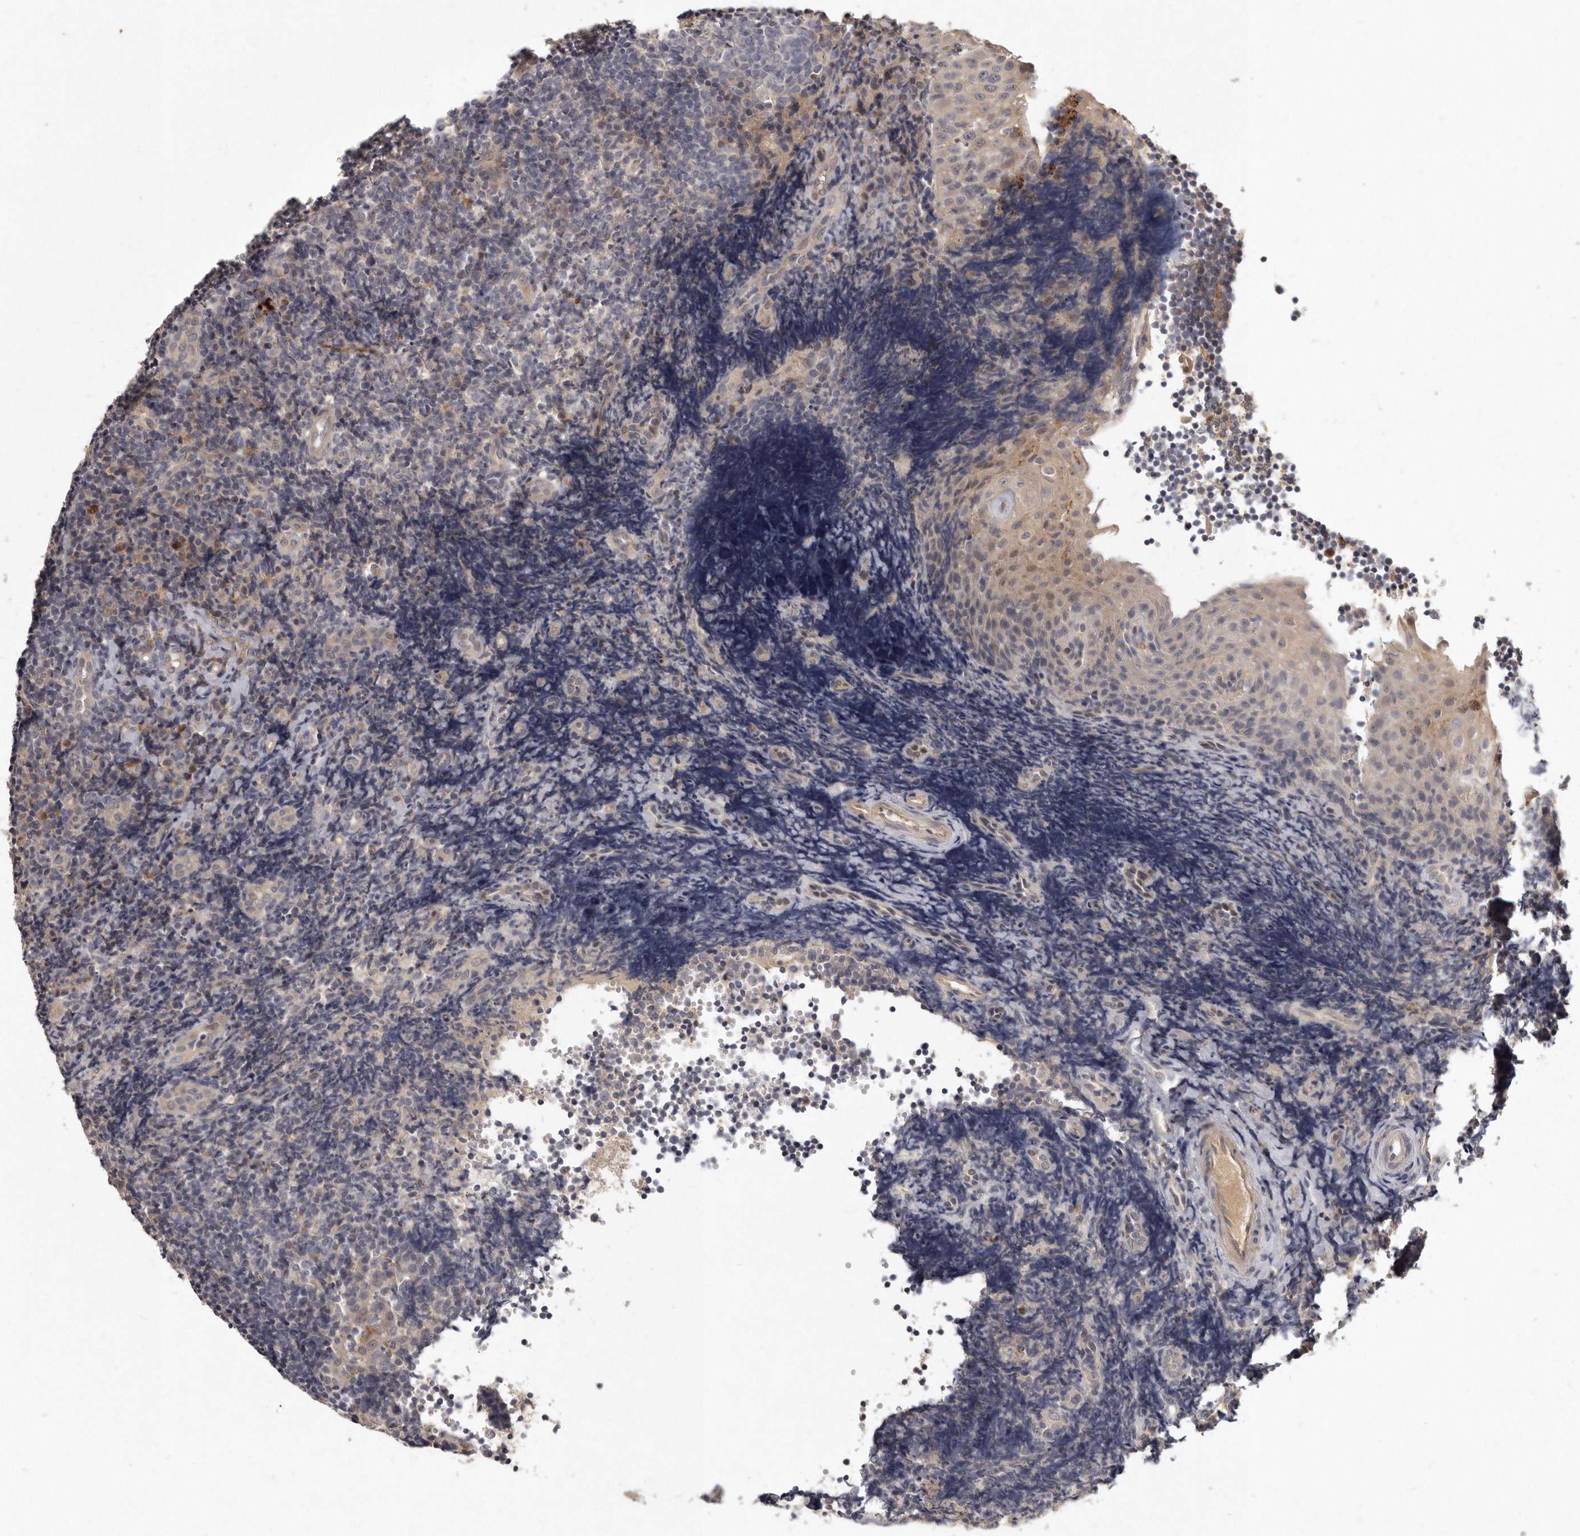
{"staining": {"intensity": "negative", "quantity": "none", "location": "none"}, "tissue": "tonsil", "cell_type": "Germinal center cells", "image_type": "normal", "snomed": [{"axis": "morphology", "description": "Normal tissue, NOS"}, {"axis": "topography", "description": "Tonsil"}], "caption": "Germinal center cells are negative for brown protein staining in unremarkable tonsil. (DAB immunohistochemistry (IHC), high magnification).", "gene": "SLC22A1", "patient": {"sex": "female", "age": 40}}